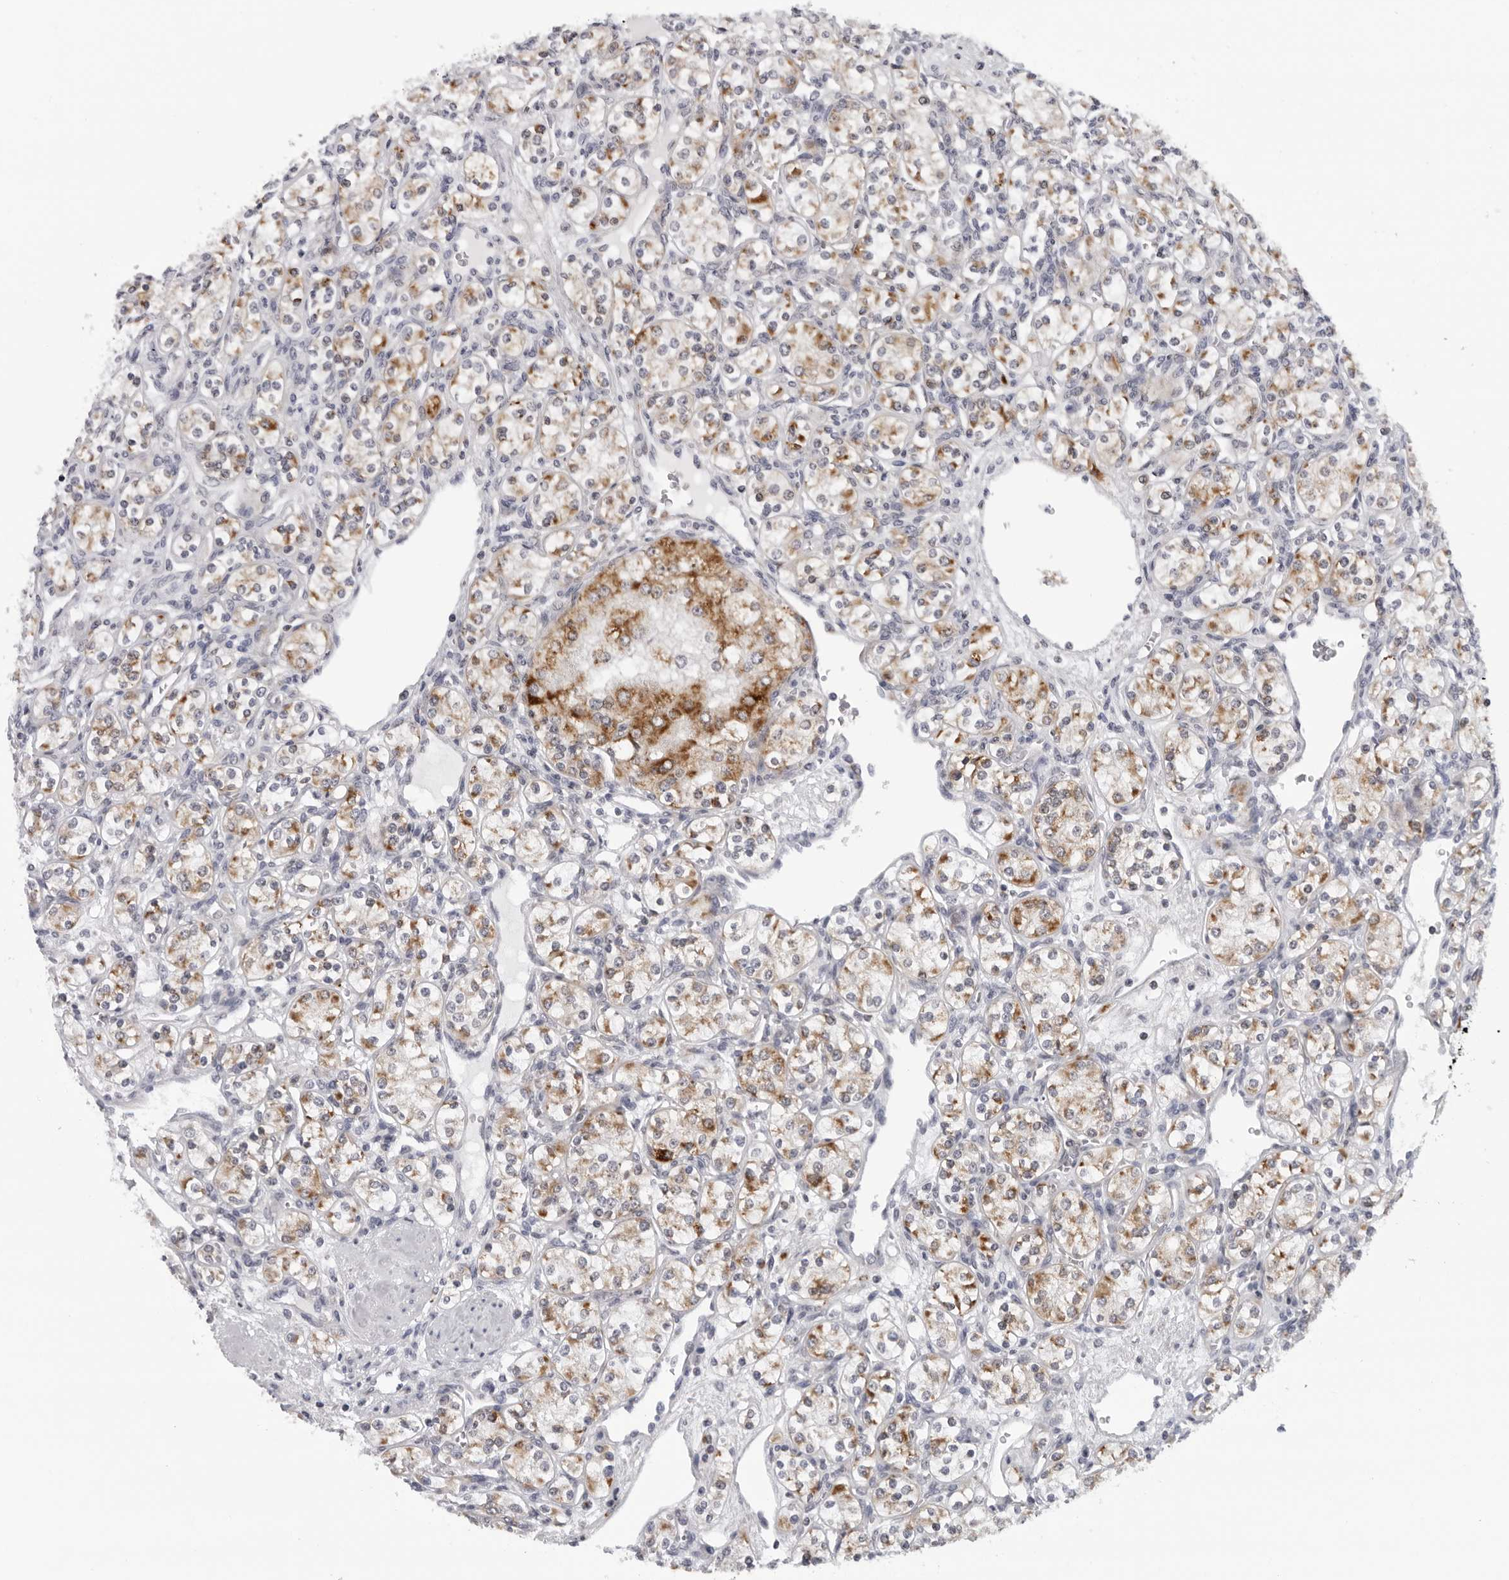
{"staining": {"intensity": "moderate", "quantity": ">75%", "location": "cytoplasmic/membranous"}, "tissue": "renal cancer", "cell_type": "Tumor cells", "image_type": "cancer", "snomed": [{"axis": "morphology", "description": "Adenocarcinoma, NOS"}, {"axis": "topography", "description": "Kidney"}], "caption": "Immunohistochemical staining of human adenocarcinoma (renal) demonstrates medium levels of moderate cytoplasmic/membranous protein positivity in approximately >75% of tumor cells.", "gene": "CPT2", "patient": {"sex": "male", "age": 77}}